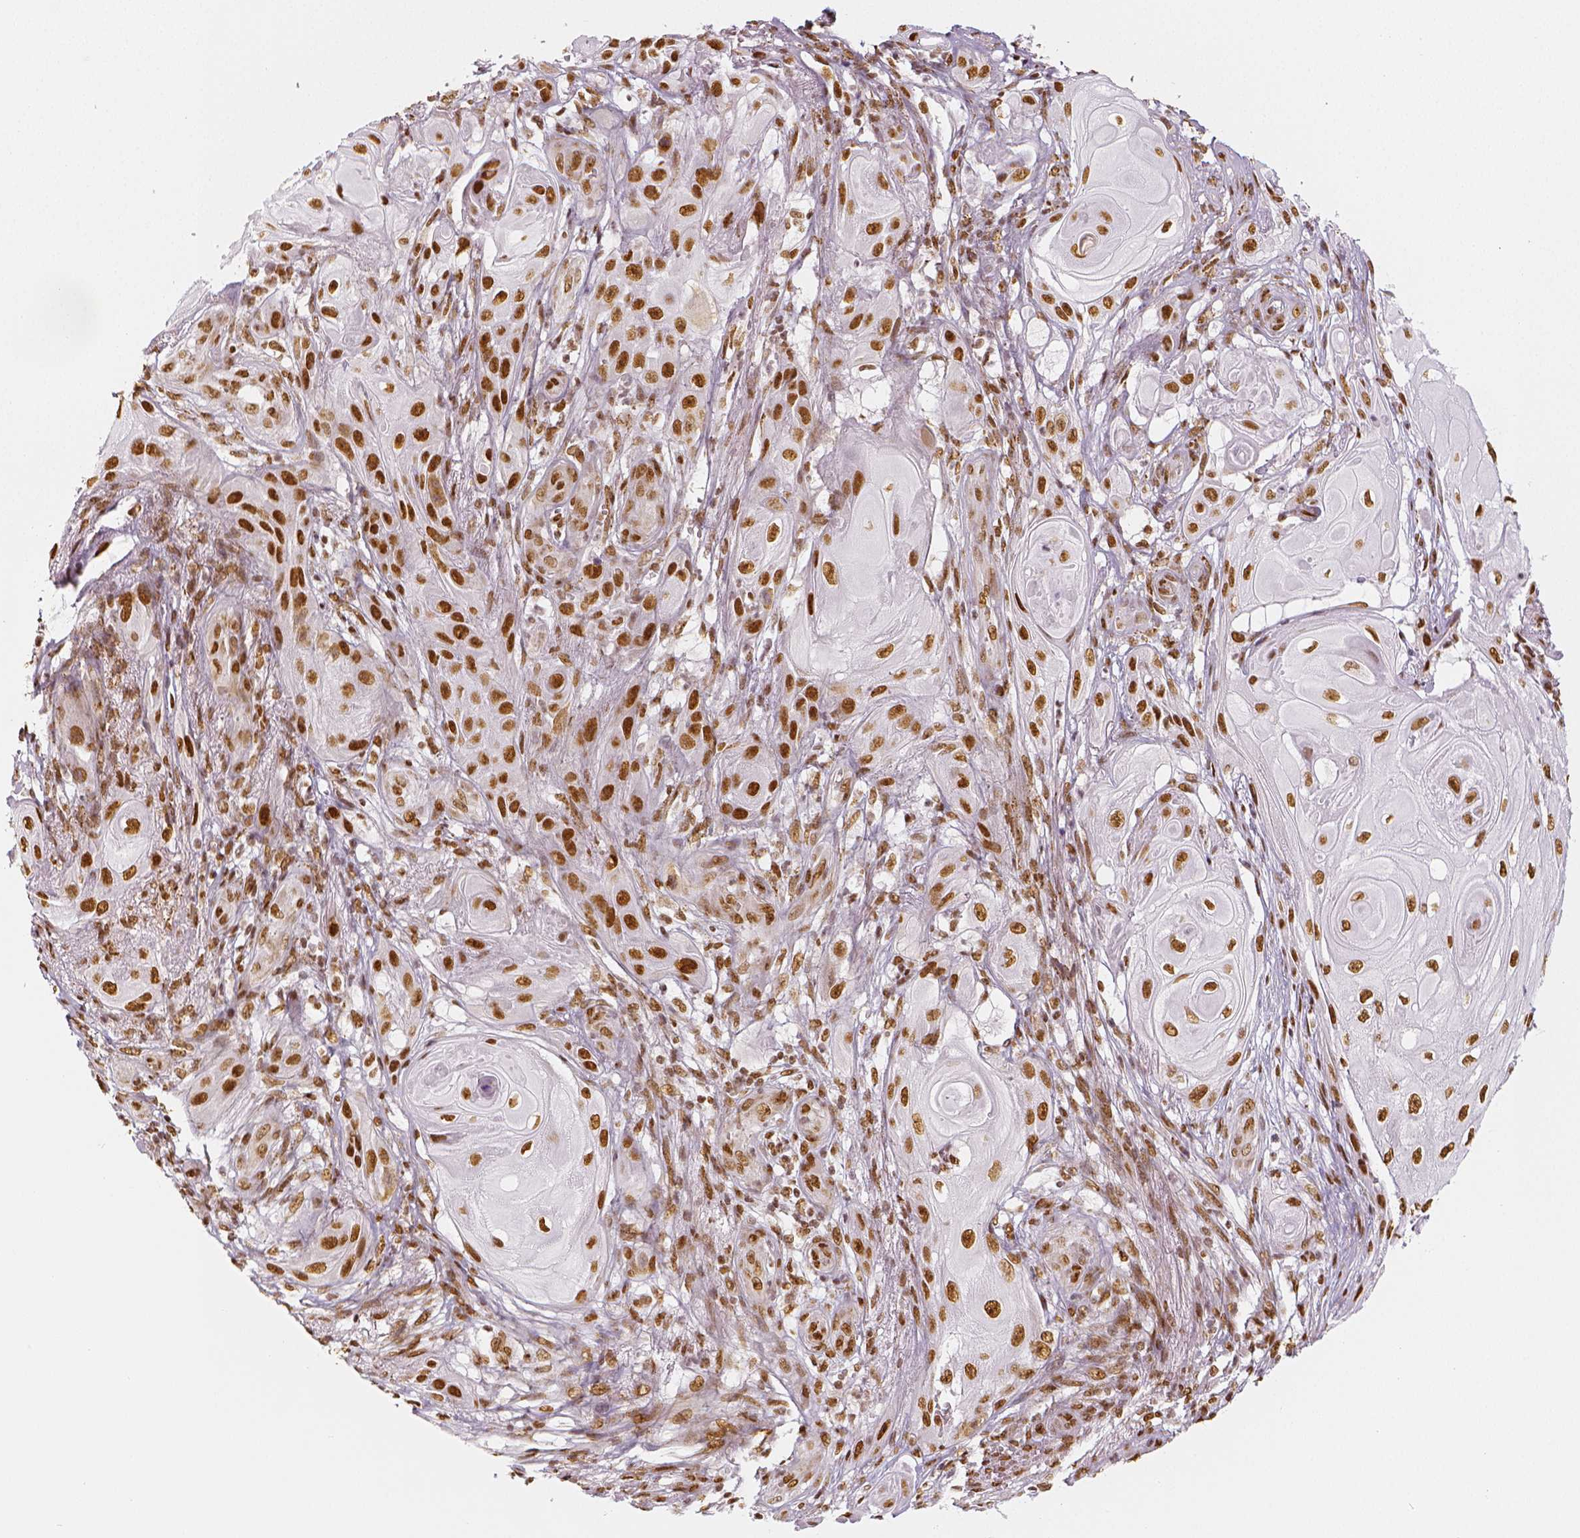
{"staining": {"intensity": "moderate", "quantity": ">75%", "location": "nuclear"}, "tissue": "skin cancer", "cell_type": "Tumor cells", "image_type": "cancer", "snomed": [{"axis": "morphology", "description": "Squamous cell carcinoma, NOS"}, {"axis": "topography", "description": "Skin"}], "caption": "Protein expression by IHC demonstrates moderate nuclear expression in about >75% of tumor cells in skin cancer.", "gene": "KDM5B", "patient": {"sex": "male", "age": 62}}